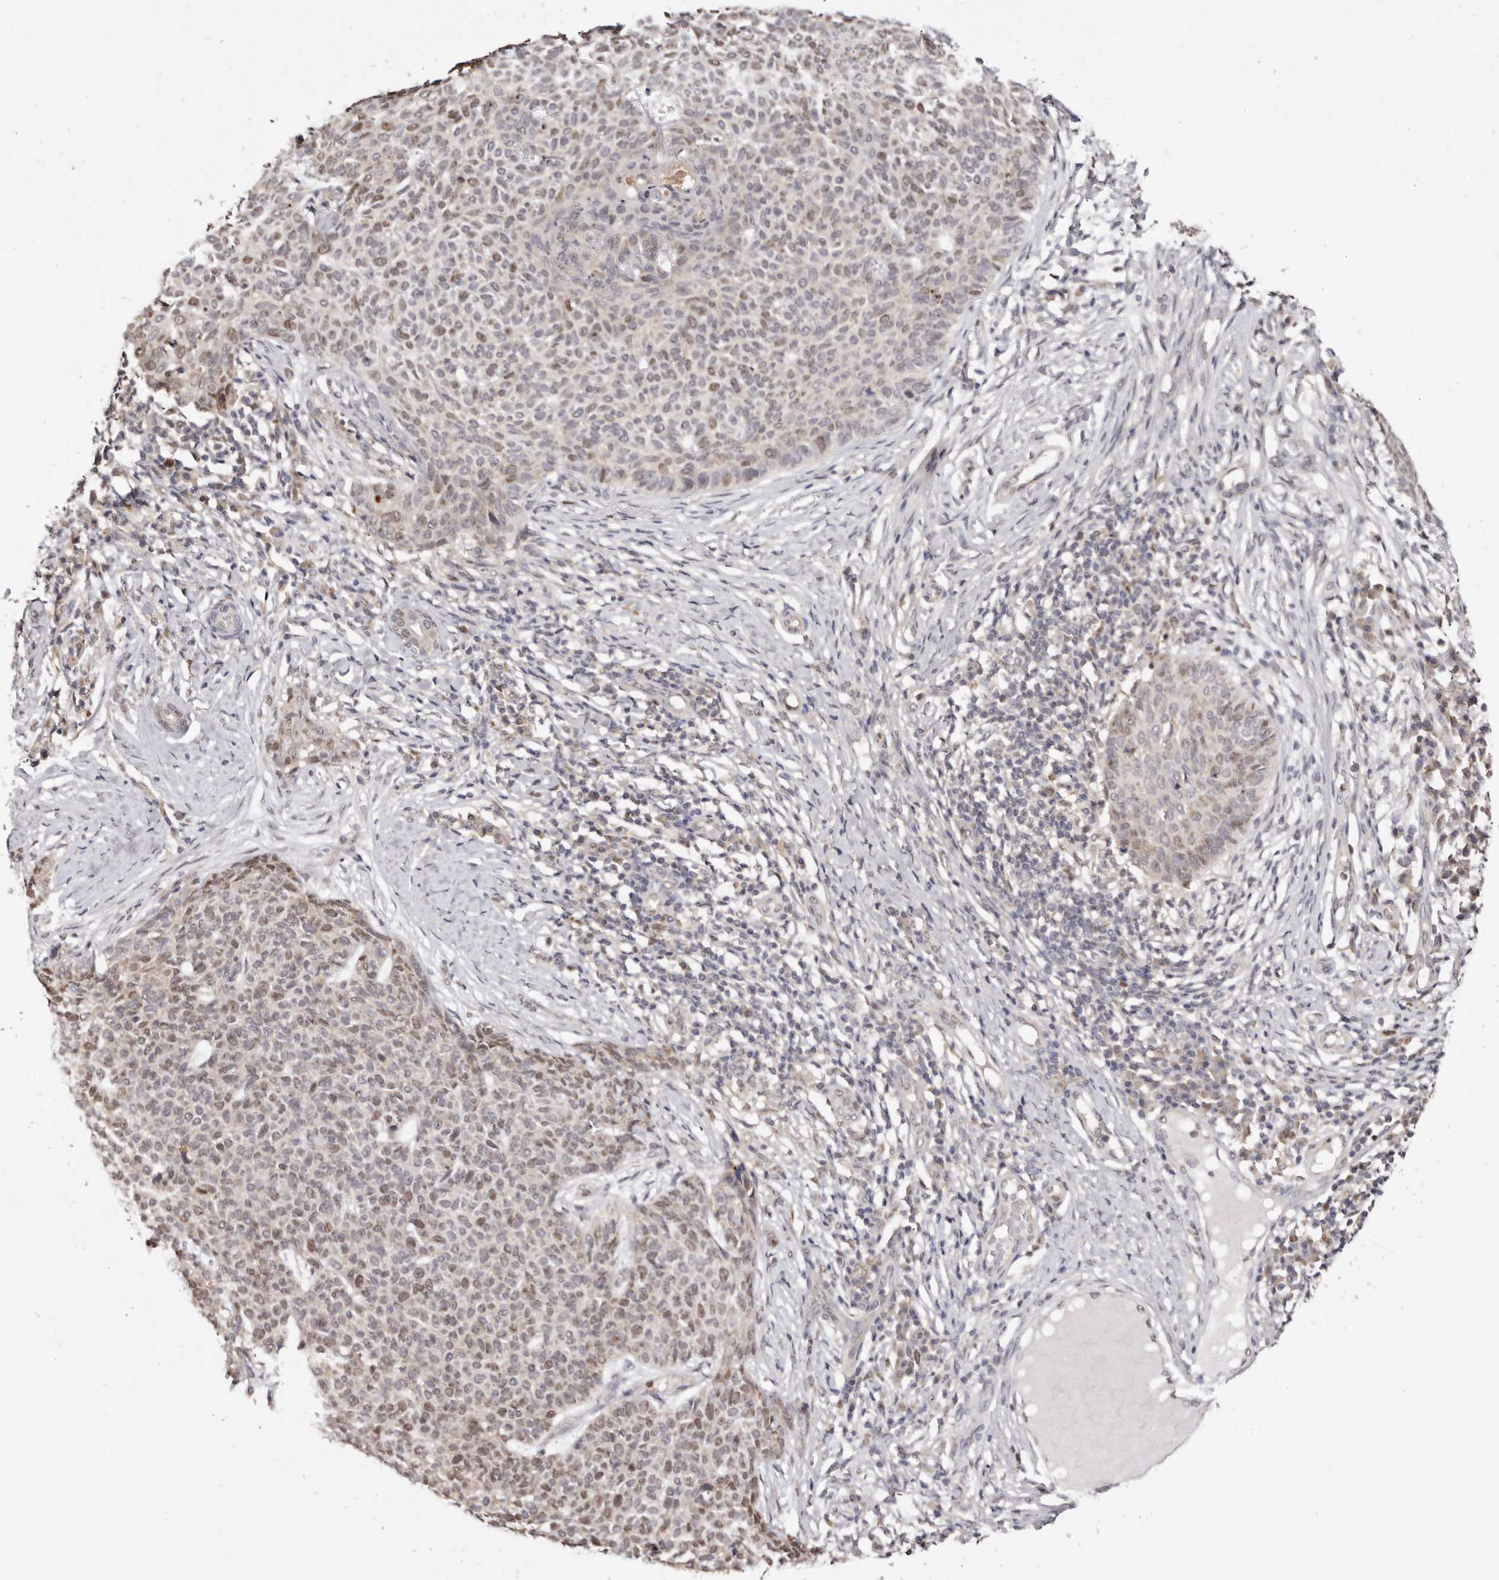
{"staining": {"intensity": "moderate", "quantity": "25%-75%", "location": "nuclear"}, "tissue": "skin cancer", "cell_type": "Tumor cells", "image_type": "cancer", "snomed": [{"axis": "morphology", "description": "Normal tissue, NOS"}, {"axis": "morphology", "description": "Basal cell carcinoma"}, {"axis": "topography", "description": "Skin"}], "caption": "Immunohistochemistry (DAB (3,3'-diaminobenzidine)) staining of skin basal cell carcinoma displays moderate nuclear protein staining in approximately 25%-75% of tumor cells. Immunohistochemistry (ihc) stains the protein in brown and the nuclei are stained blue.", "gene": "NOTCH1", "patient": {"sex": "male", "age": 50}}